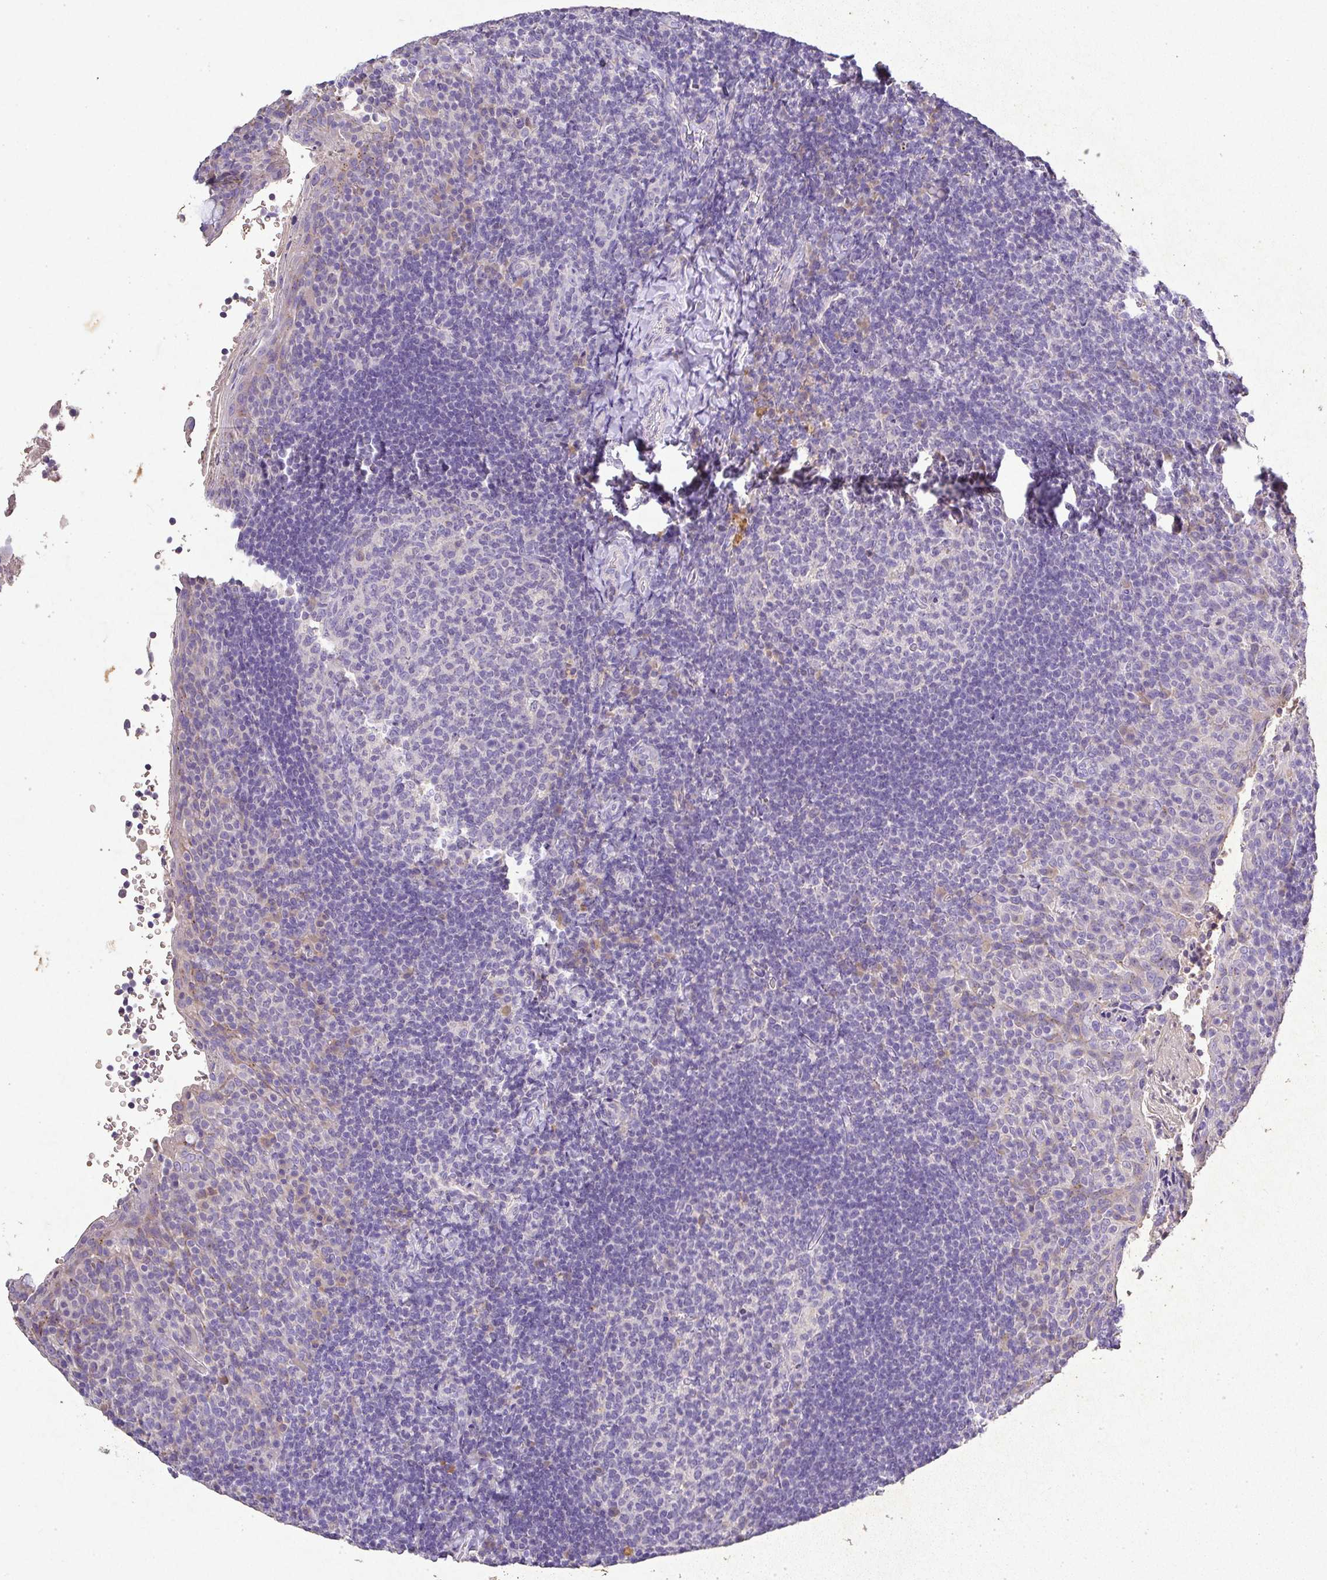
{"staining": {"intensity": "negative", "quantity": "none", "location": "none"}, "tissue": "tonsil", "cell_type": "Germinal center cells", "image_type": "normal", "snomed": [{"axis": "morphology", "description": "Normal tissue, NOS"}, {"axis": "topography", "description": "Tonsil"}], "caption": "Photomicrograph shows no protein expression in germinal center cells of normal tonsil.", "gene": "RPS2", "patient": {"sex": "female", "age": 10}}